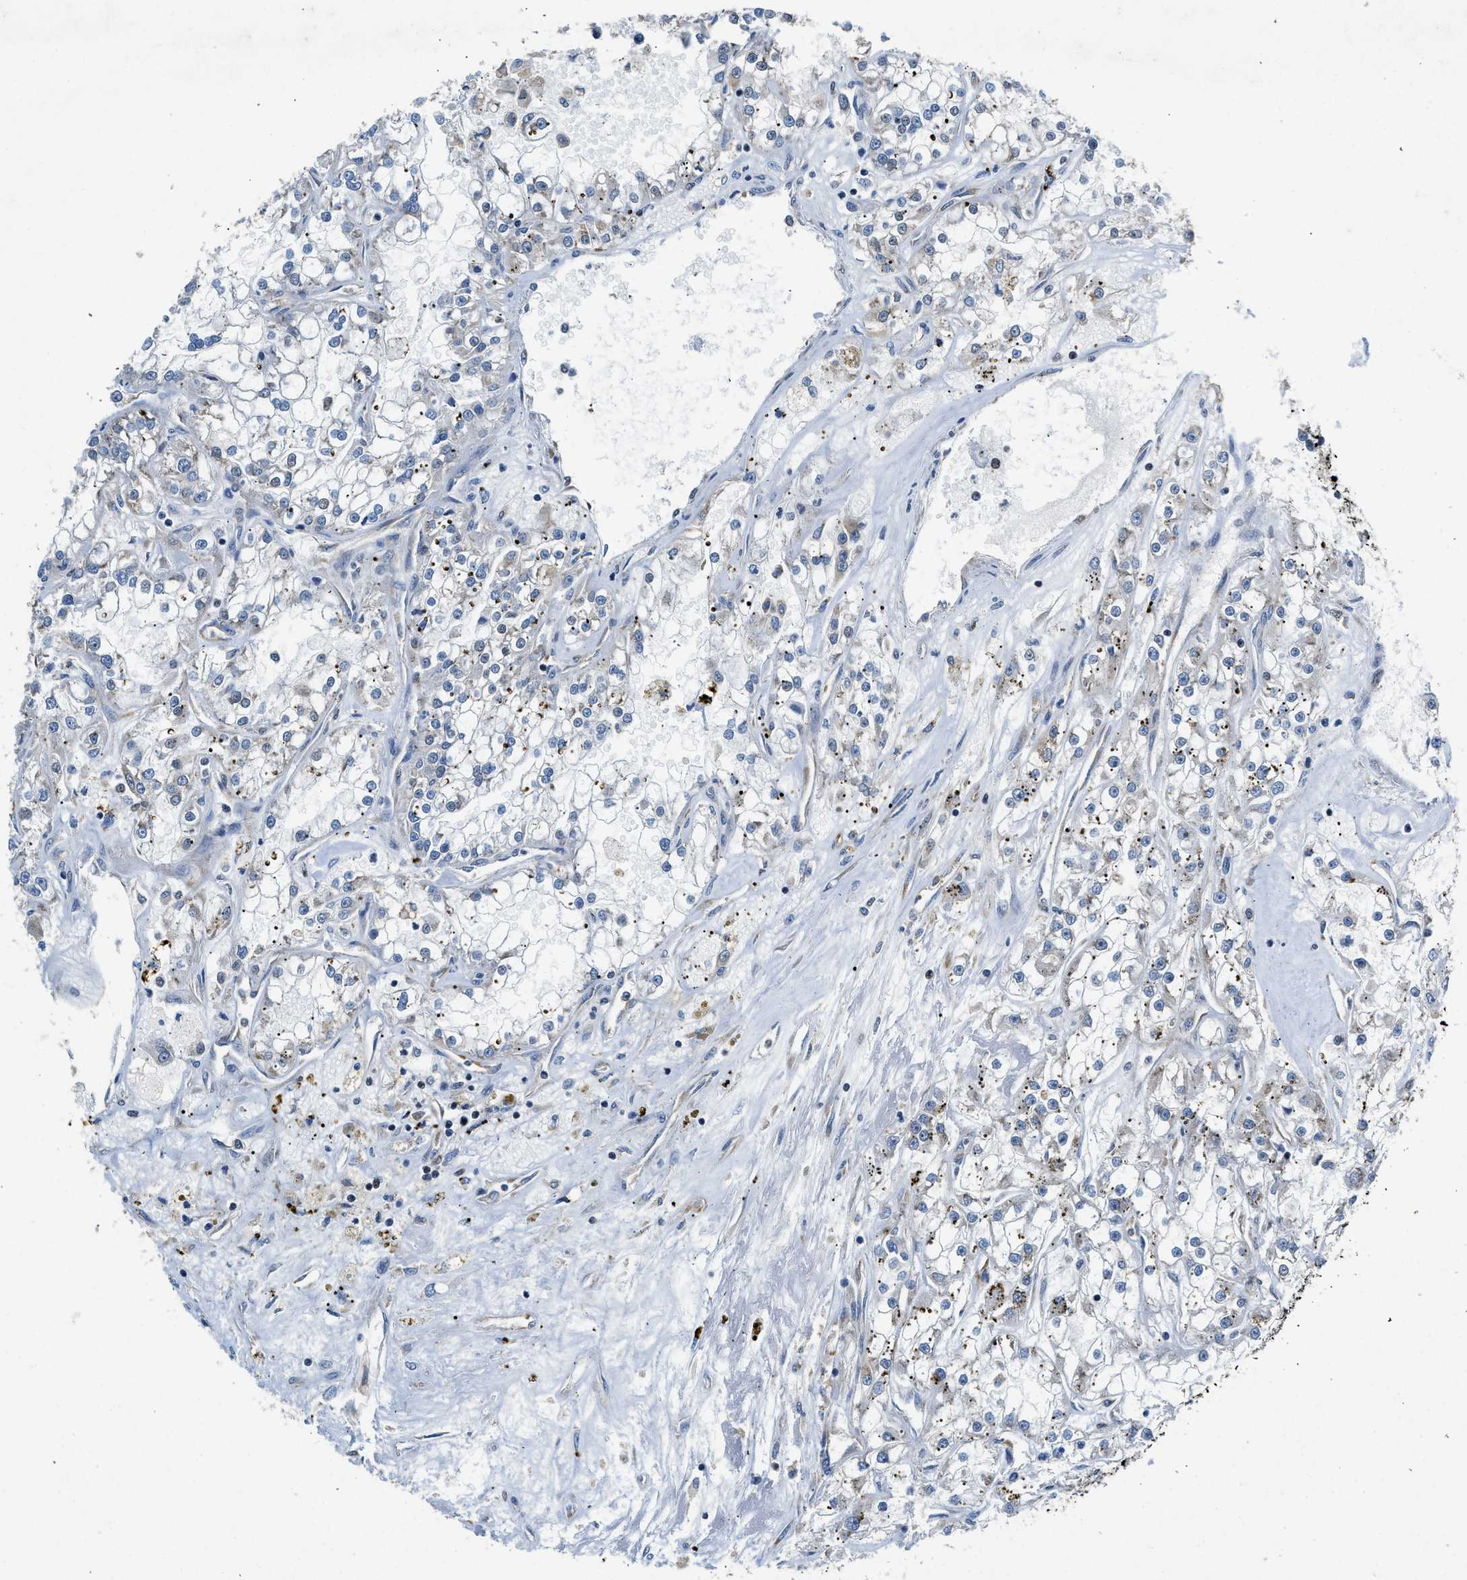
{"staining": {"intensity": "negative", "quantity": "none", "location": "none"}, "tissue": "renal cancer", "cell_type": "Tumor cells", "image_type": "cancer", "snomed": [{"axis": "morphology", "description": "Adenocarcinoma, NOS"}, {"axis": "topography", "description": "Kidney"}], "caption": "Micrograph shows no protein expression in tumor cells of renal adenocarcinoma tissue.", "gene": "PA2G4", "patient": {"sex": "female", "age": 52}}